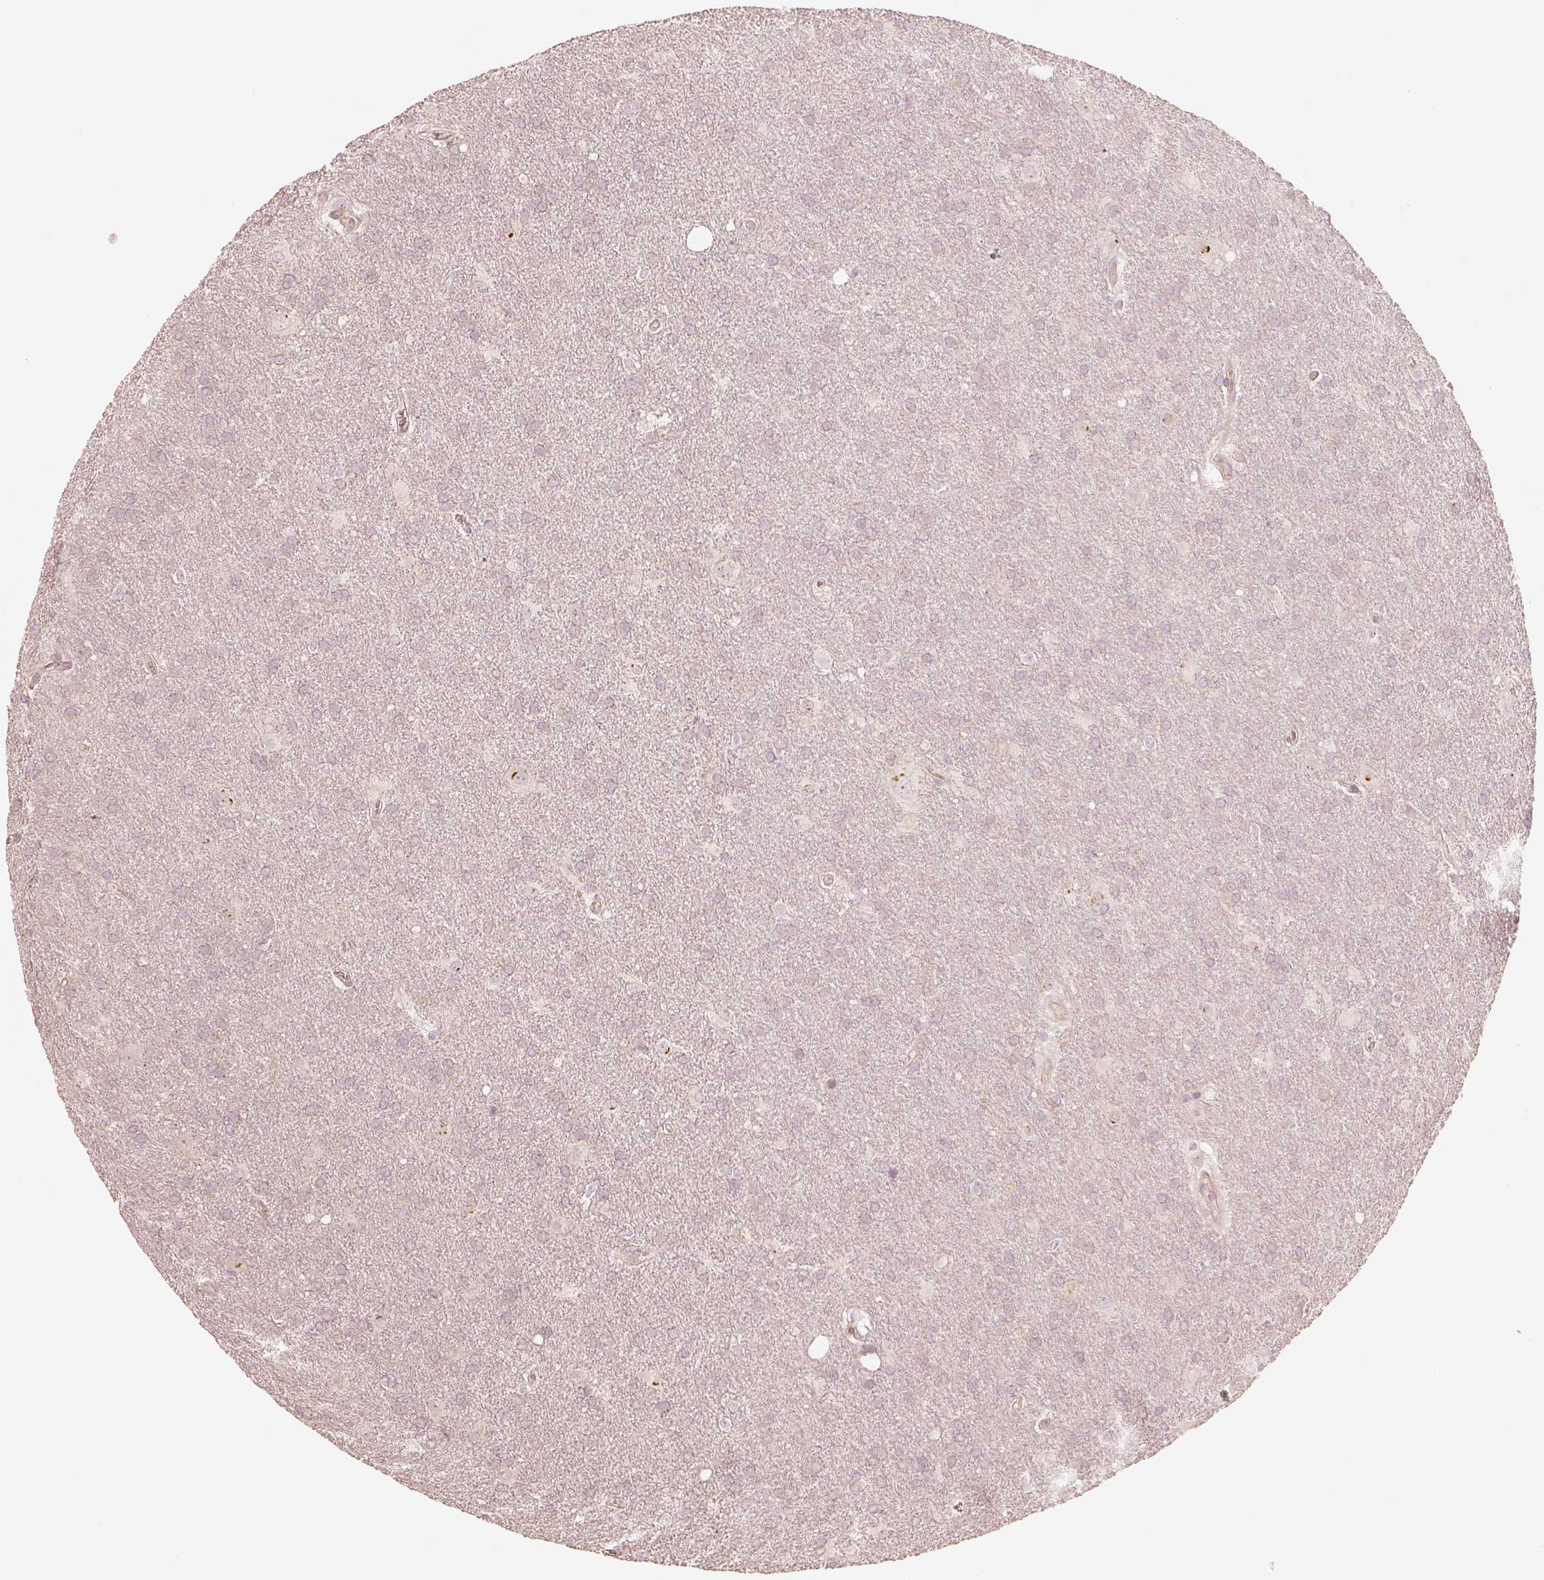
{"staining": {"intensity": "negative", "quantity": "none", "location": "none"}, "tissue": "glioma", "cell_type": "Tumor cells", "image_type": "cancer", "snomed": [{"axis": "morphology", "description": "Glioma, malignant, Low grade"}, {"axis": "topography", "description": "Brain"}], "caption": "Human malignant low-grade glioma stained for a protein using IHC displays no positivity in tumor cells.", "gene": "GORASP2", "patient": {"sex": "male", "age": 58}}